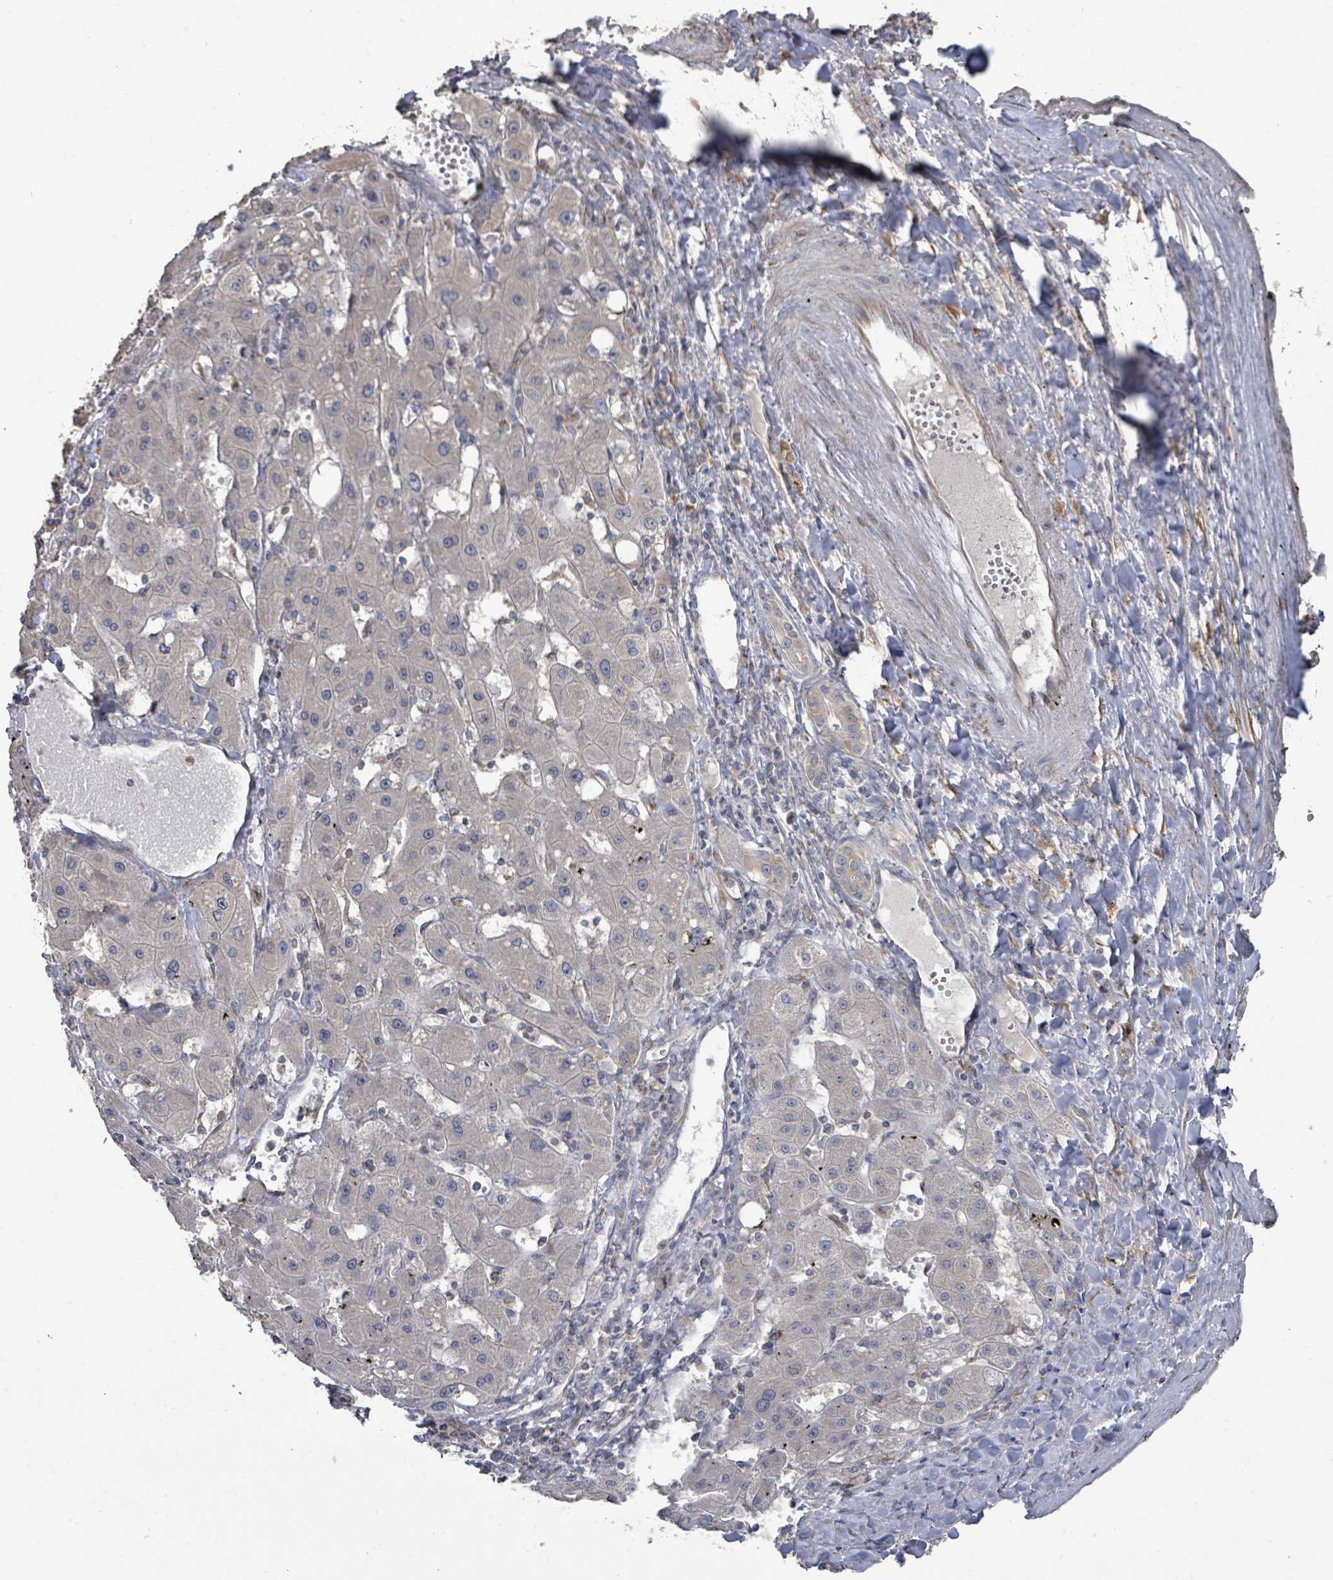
{"staining": {"intensity": "negative", "quantity": "none", "location": "none"}, "tissue": "liver cancer", "cell_type": "Tumor cells", "image_type": "cancer", "snomed": [{"axis": "morphology", "description": "Carcinoma, Hepatocellular, NOS"}, {"axis": "topography", "description": "Liver"}], "caption": "Tumor cells show no significant staining in liver cancer.", "gene": "SLC9A7", "patient": {"sex": "male", "age": 72}}